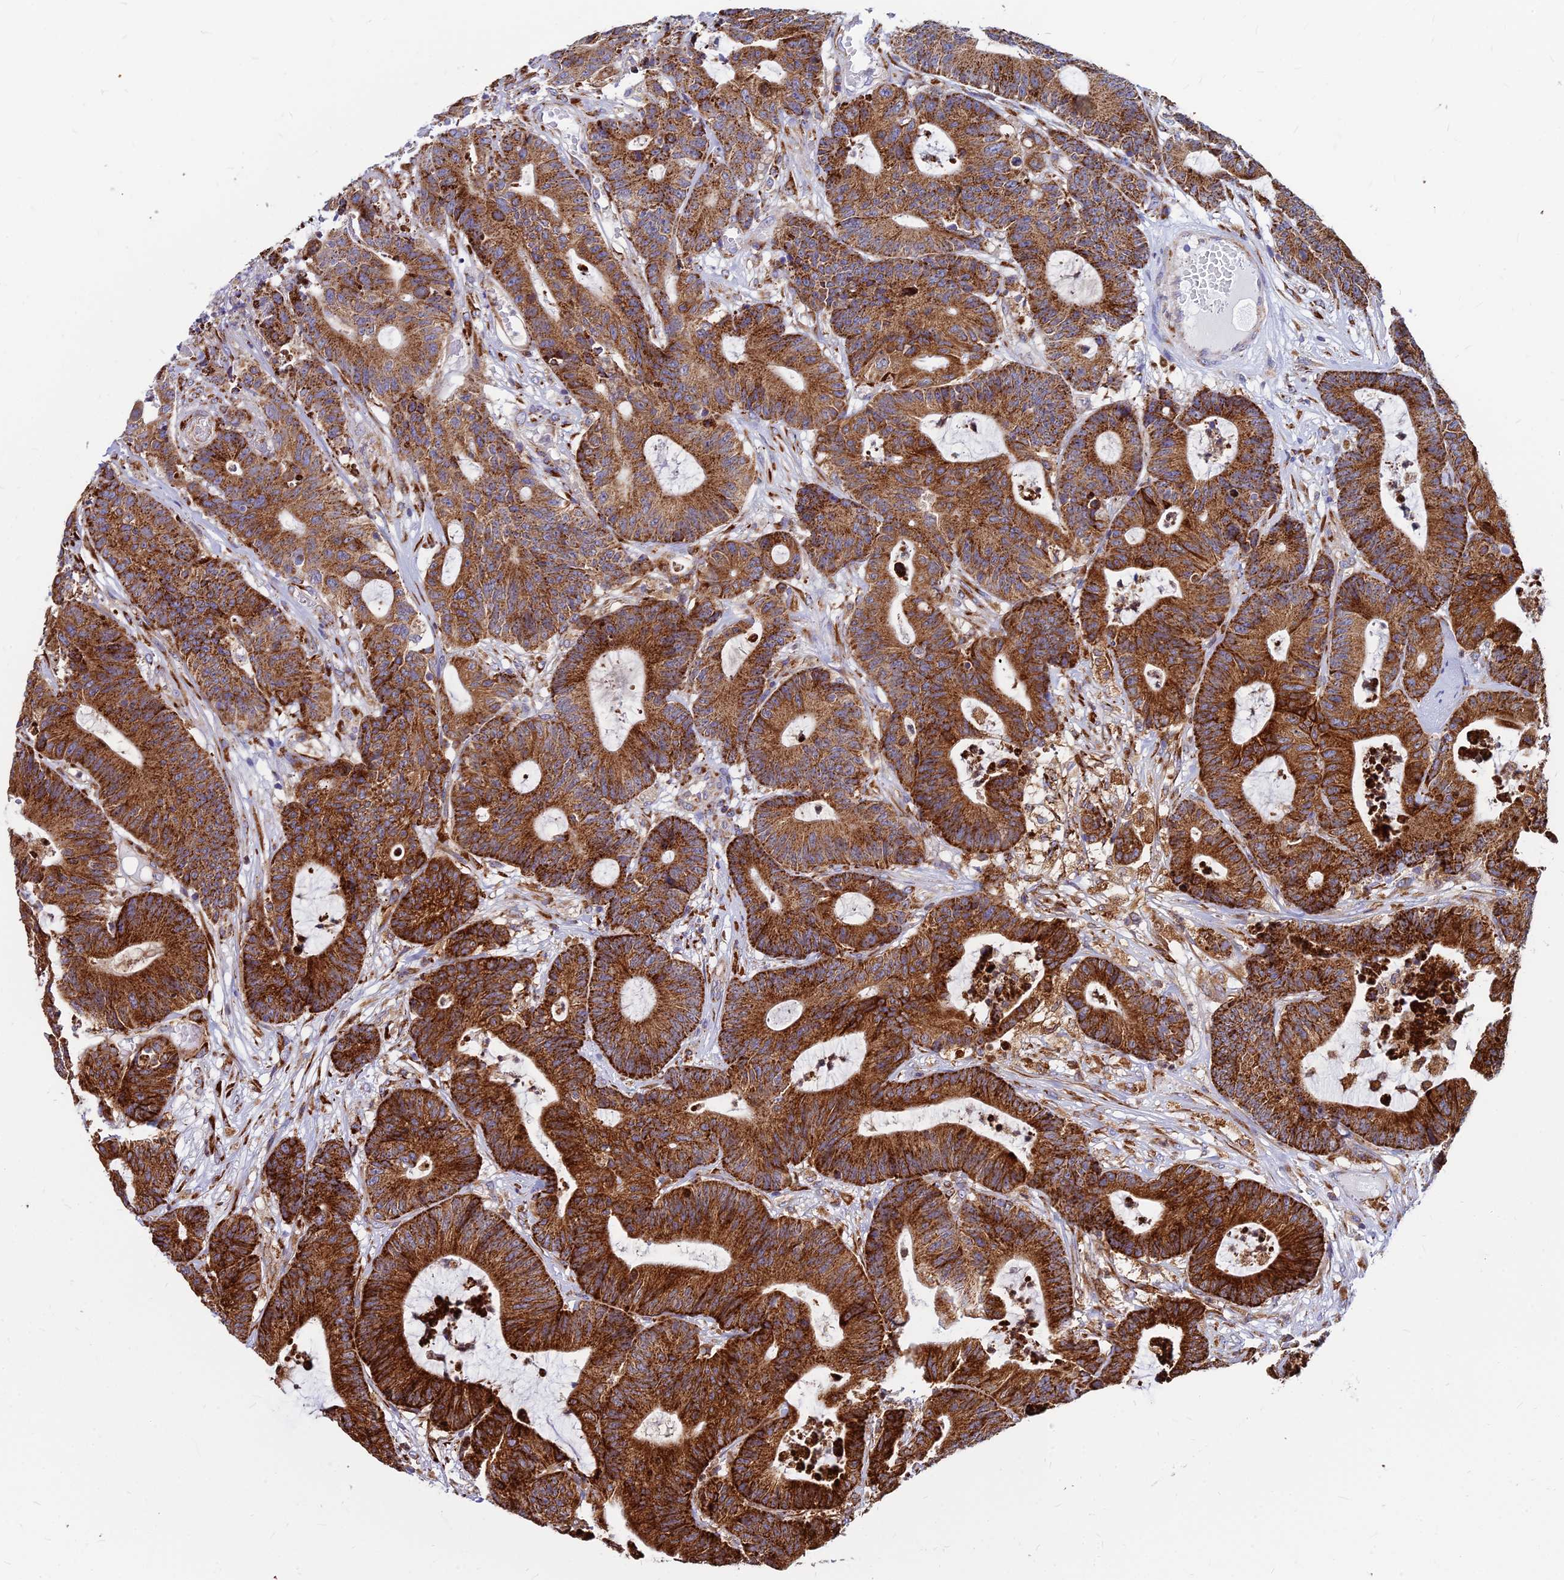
{"staining": {"intensity": "strong", "quantity": ">75%", "location": "cytoplasmic/membranous"}, "tissue": "colorectal cancer", "cell_type": "Tumor cells", "image_type": "cancer", "snomed": [{"axis": "morphology", "description": "Adenocarcinoma, NOS"}, {"axis": "topography", "description": "Colon"}], "caption": "The image exhibits a brown stain indicating the presence of a protein in the cytoplasmic/membranous of tumor cells in colorectal adenocarcinoma. Nuclei are stained in blue.", "gene": "CCT6B", "patient": {"sex": "female", "age": 84}}